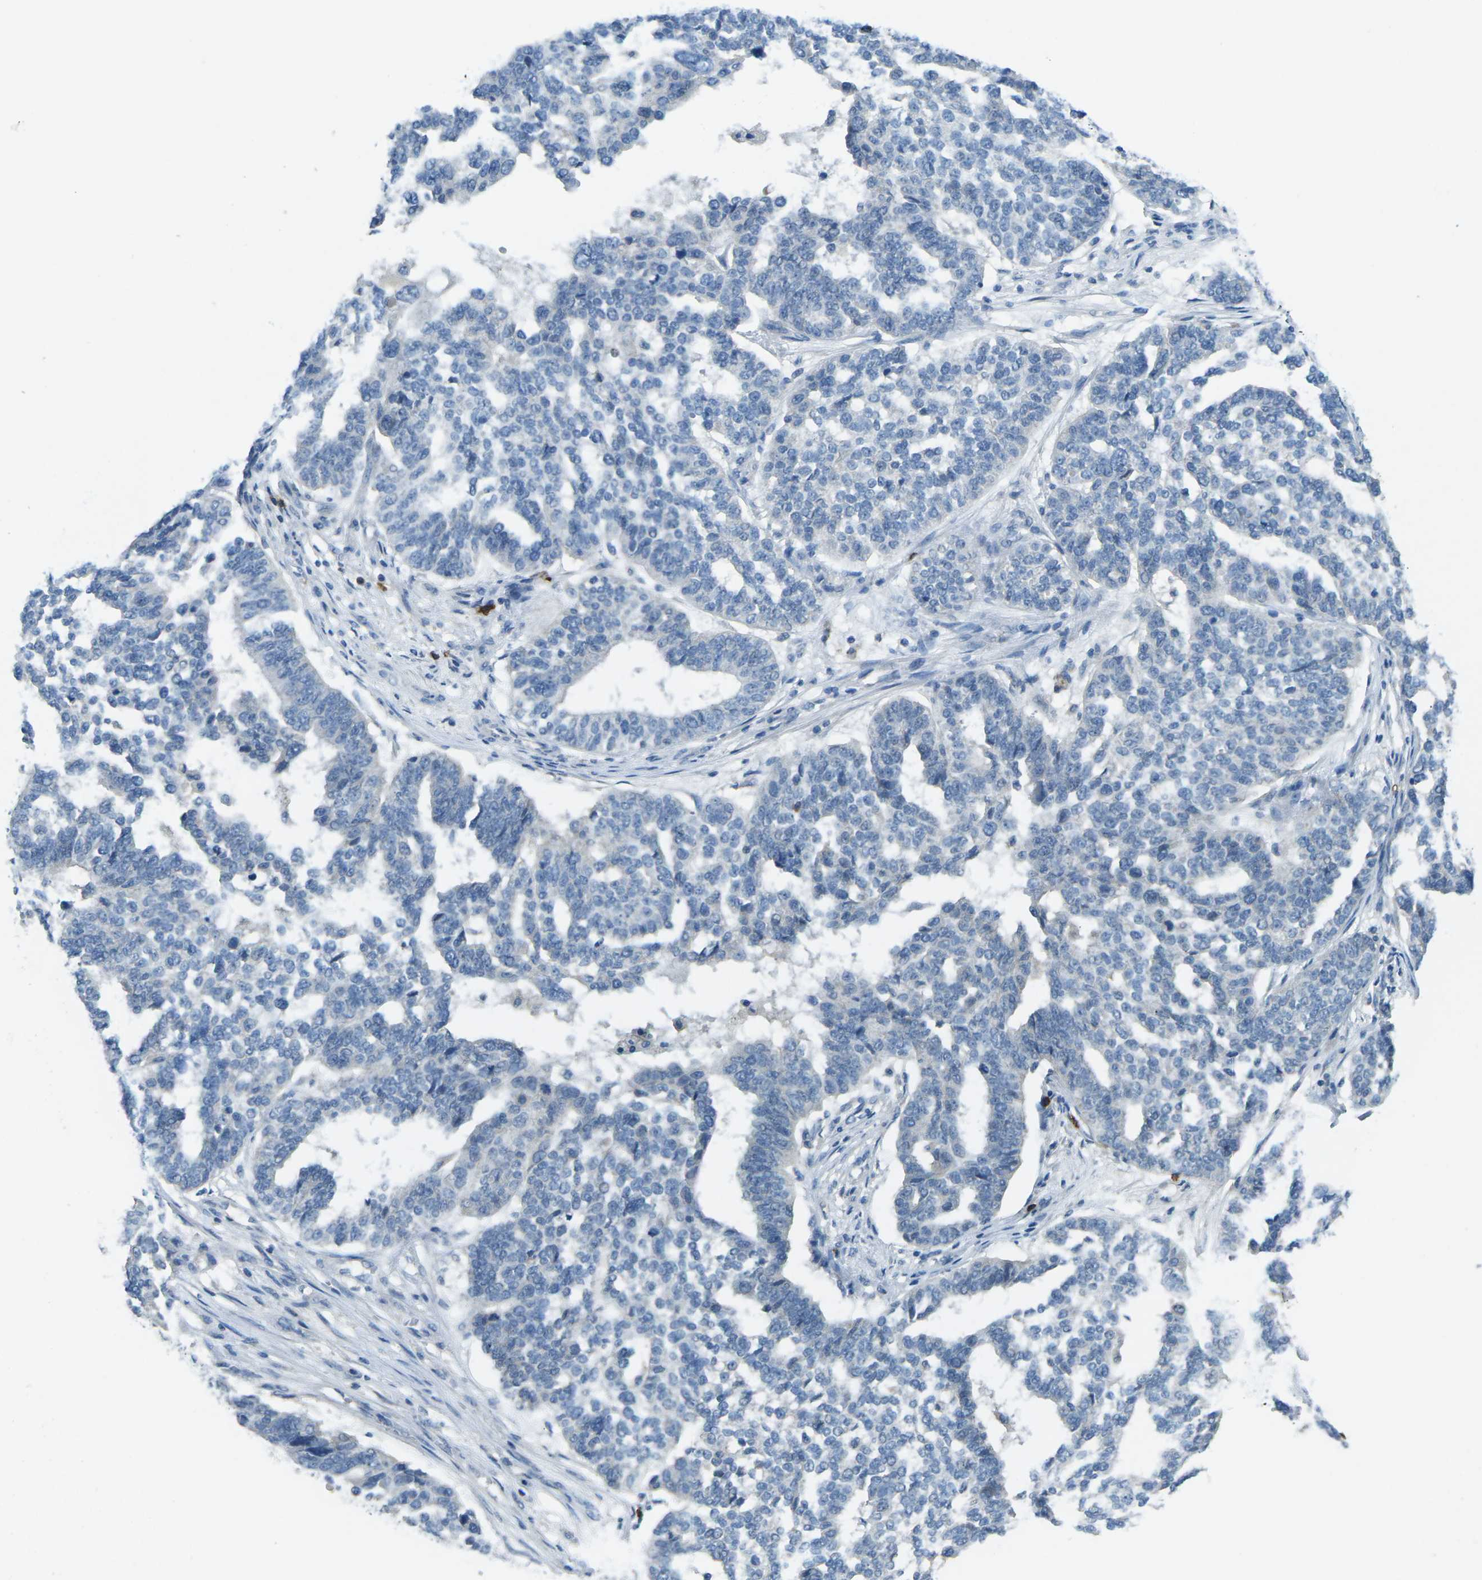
{"staining": {"intensity": "negative", "quantity": "none", "location": "none"}, "tissue": "ovarian cancer", "cell_type": "Tumor cells", "image_type": "cancer", "snomed": [{"axis": "morphology", "description": "Cystadenocarcinoma, serous, NOS"}, {"axis": "topography", "description": "Ovary"}], "caption": "Immunohistochemical staining of serous cystadenocarcinoma (ovarian) demonstrates no significant staining in tumor cells.", "gene": "CD19", "patient": {"sex": "female", "age": 59}}